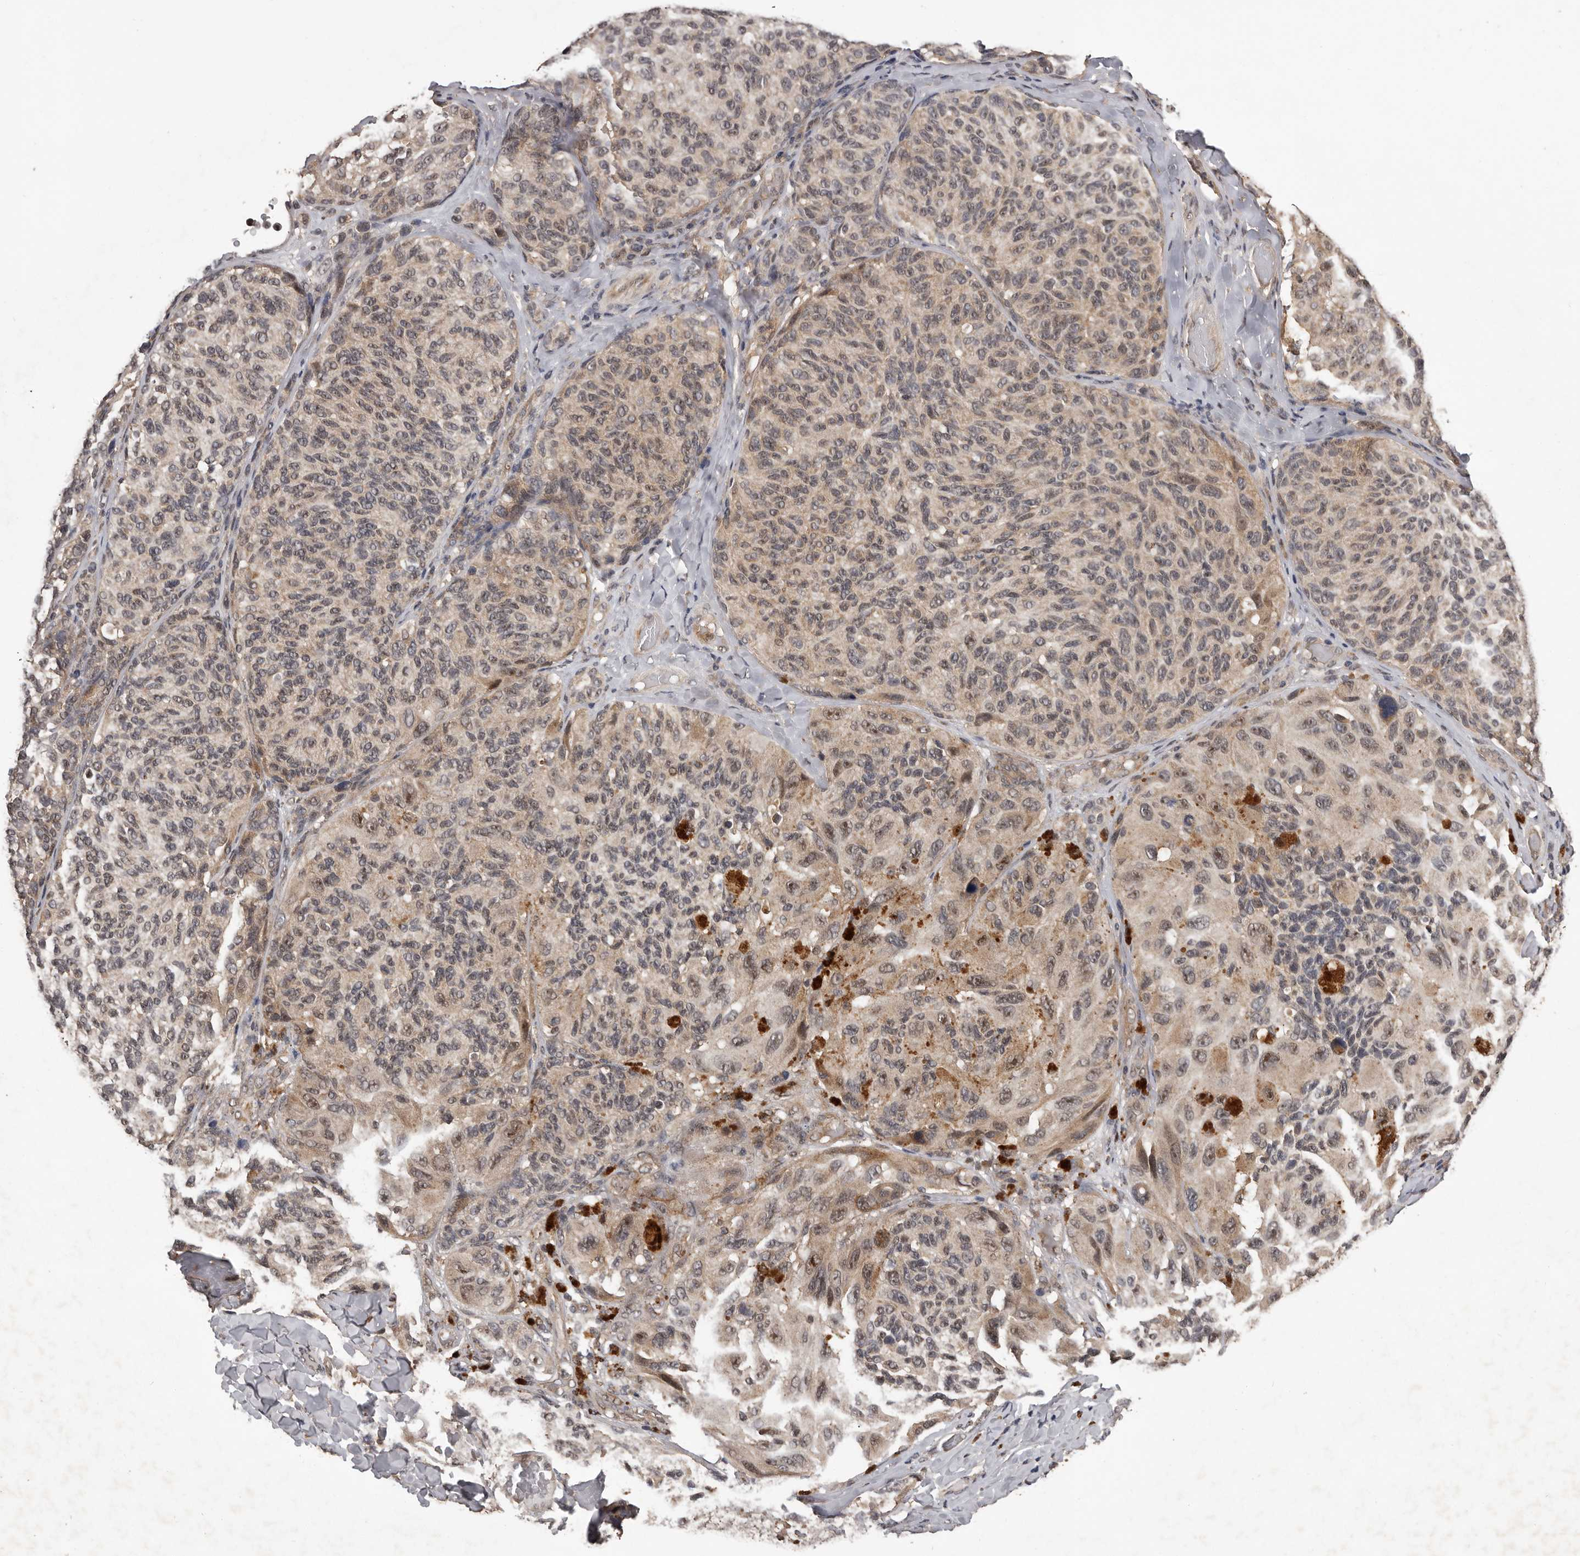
{"staining": {"intensity": "weak", "quantity": "<25%", "location": "cytoplasmic/membranous"}, "tissue": "melanoma", "cell_type": "Tumor cells", "image_type": "cancer", "snomed": [{"axis": "morphology", "description": "Malignant melanoma, NOS"}, {"axis": "topography", "description": "Skin"}], "caption": "Tumor cells are negative for brown protein staining in malignant melanoma.", "gene": "VPS37A", "patient": {"sex": "female", "age": 73}}